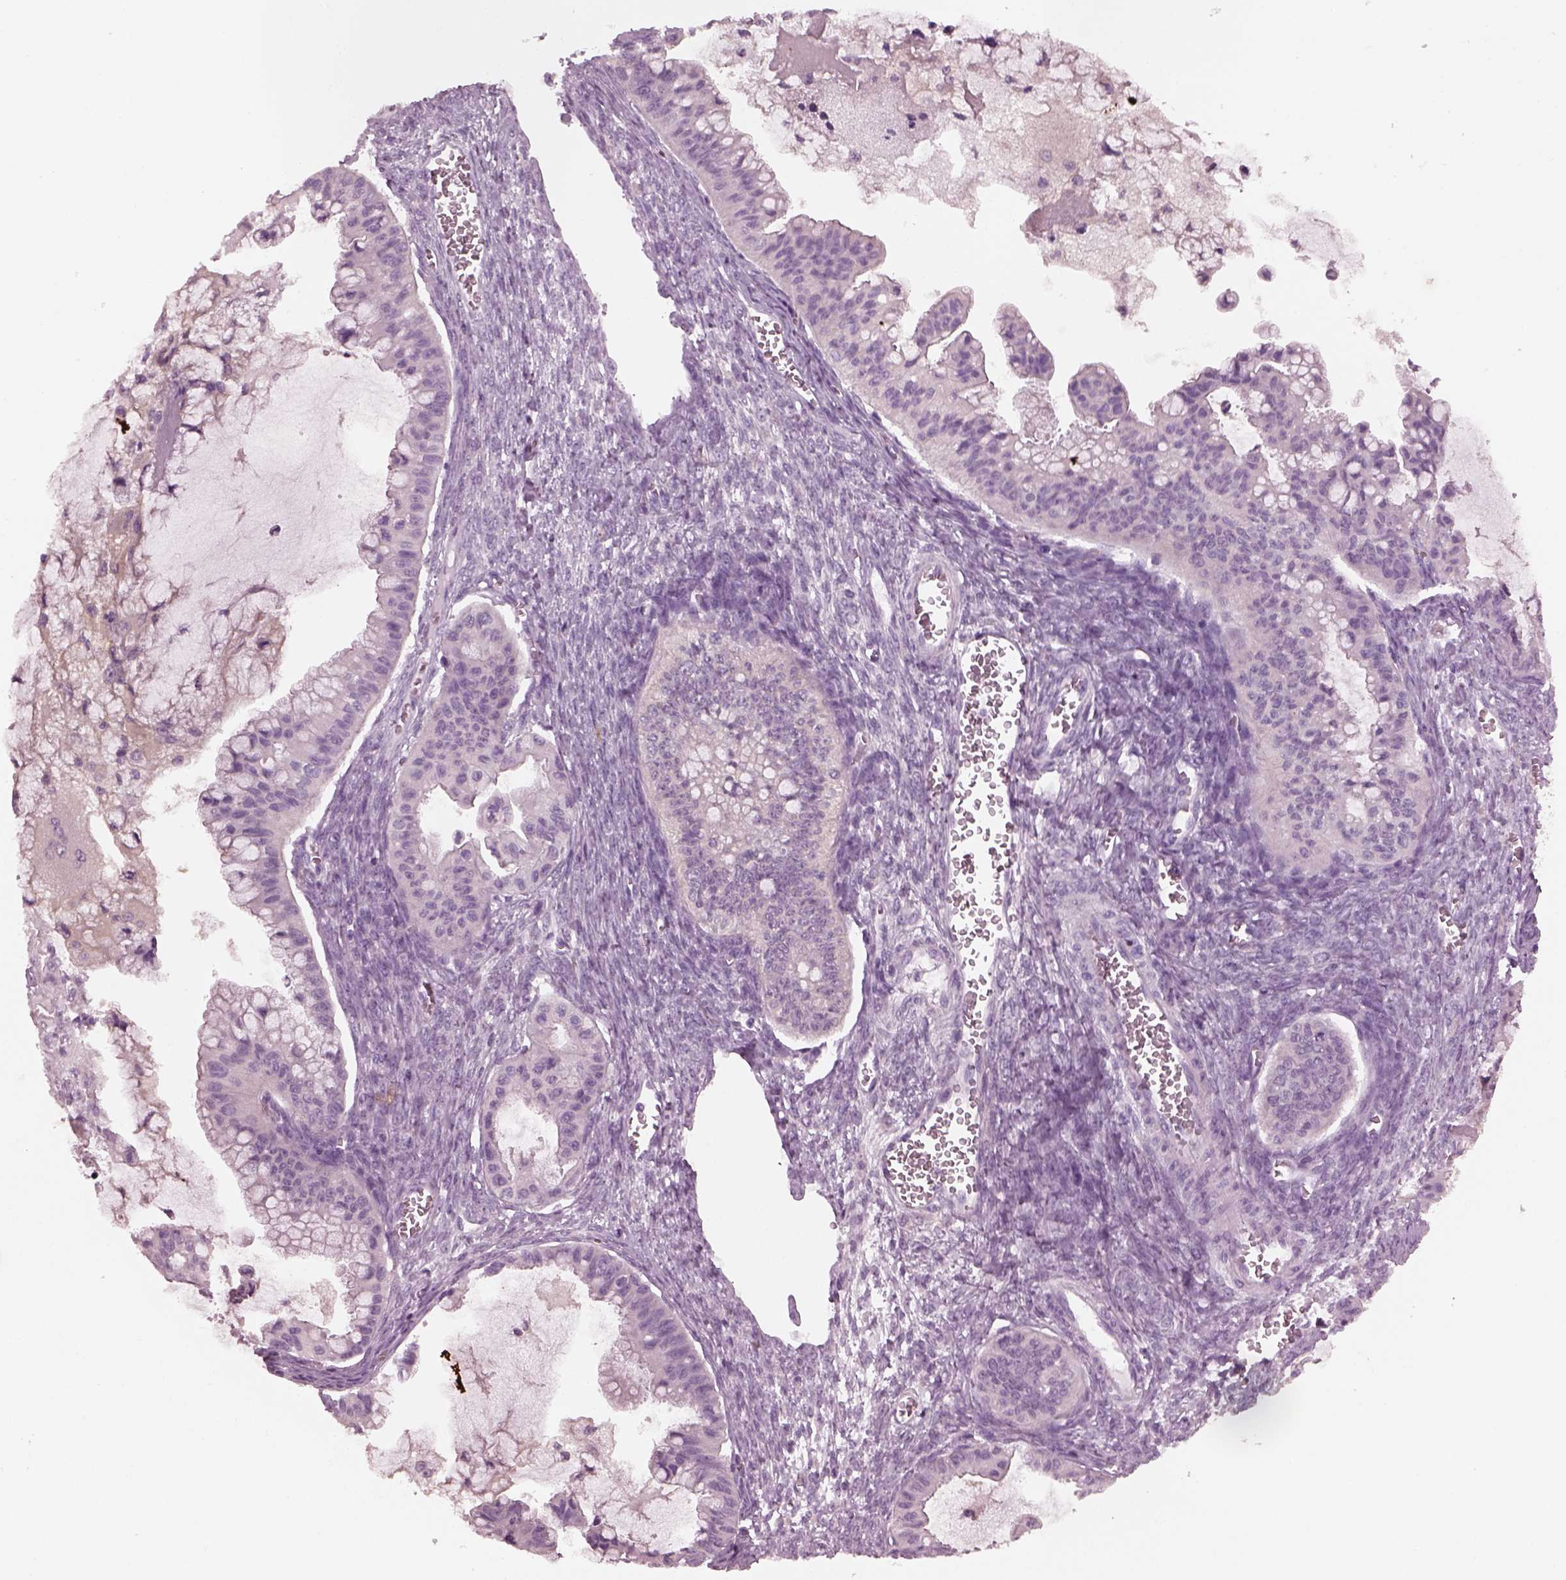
{"staining": {"intensity": "negative", "quantity": "none", "location": "none"}, "tissue": "ovarian cancer", "cell_type": "Tumor cells", "image_type": "cancer", "snomed": [{"axis": "morphology", "description": "Cystadenocarcinoma, mucinous, NOS"}, {"axis": "topography", "description": "Ovary"}], "caption": "Human ovarian cancer stained for a protein using immunohistochemistry (IHC) shows no expression in tumor cells.", "gene": "SHTN1", "patient": {"sex": "female", "age": 72}}